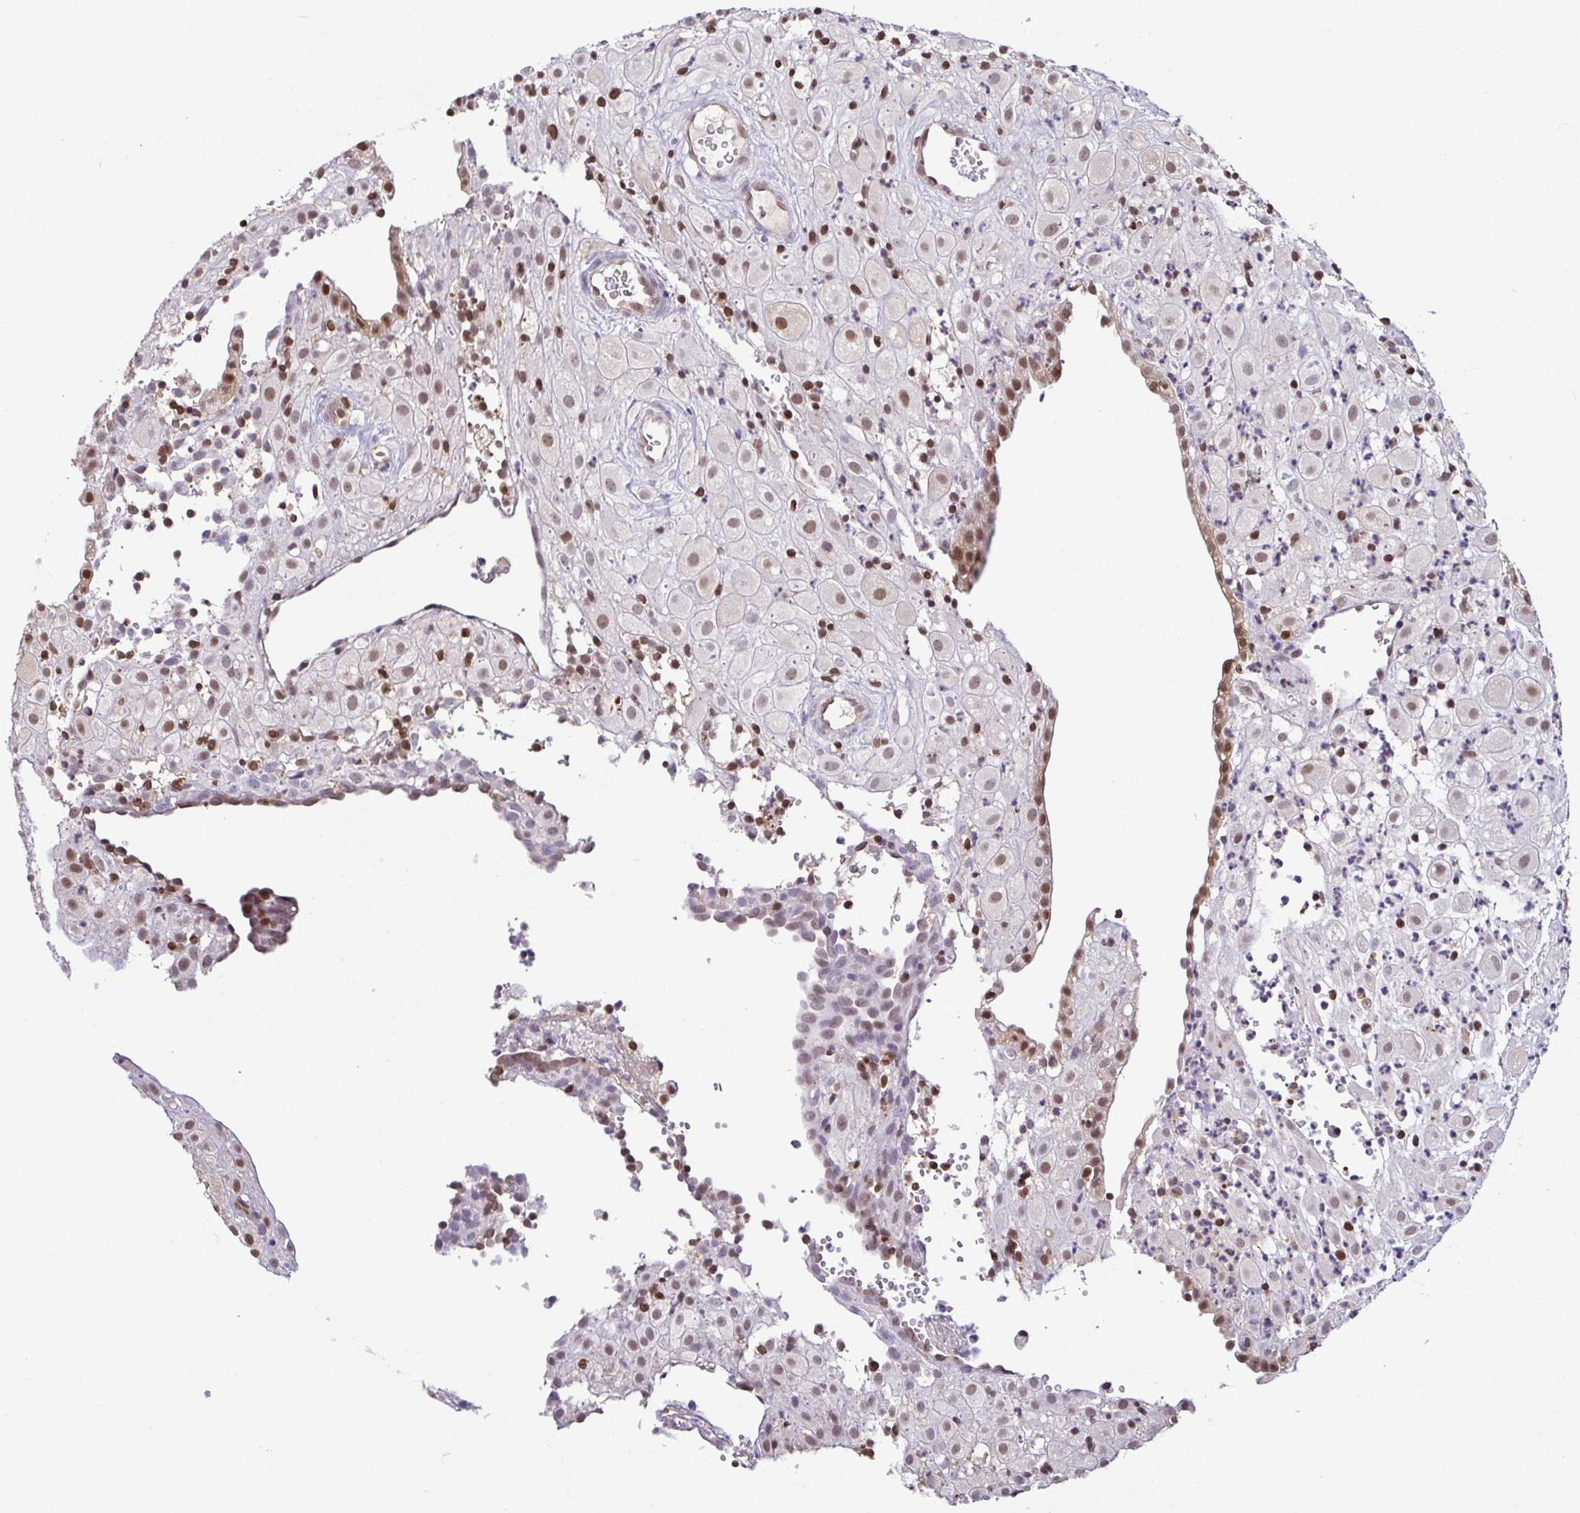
{"staining": {"intensity": "weak", "quantity": "25%-75%", "location": "nuclear"}, "tissue": "placenta", "cell_type": "Decidual cells", "image_type": "normal", "snomed": [{"axis": "morphology", "description": "Normal tissue, NOS"}, {"axis": "topography", "description": "Placenta"}], "caption": "Brown immunohistochemical staining in normal placenta exhibits weak nuclear staining in approximately 25%-75% of decidual cells.", "gene": "PSMB9", "patient": {"sex": "female", "age": 24}}